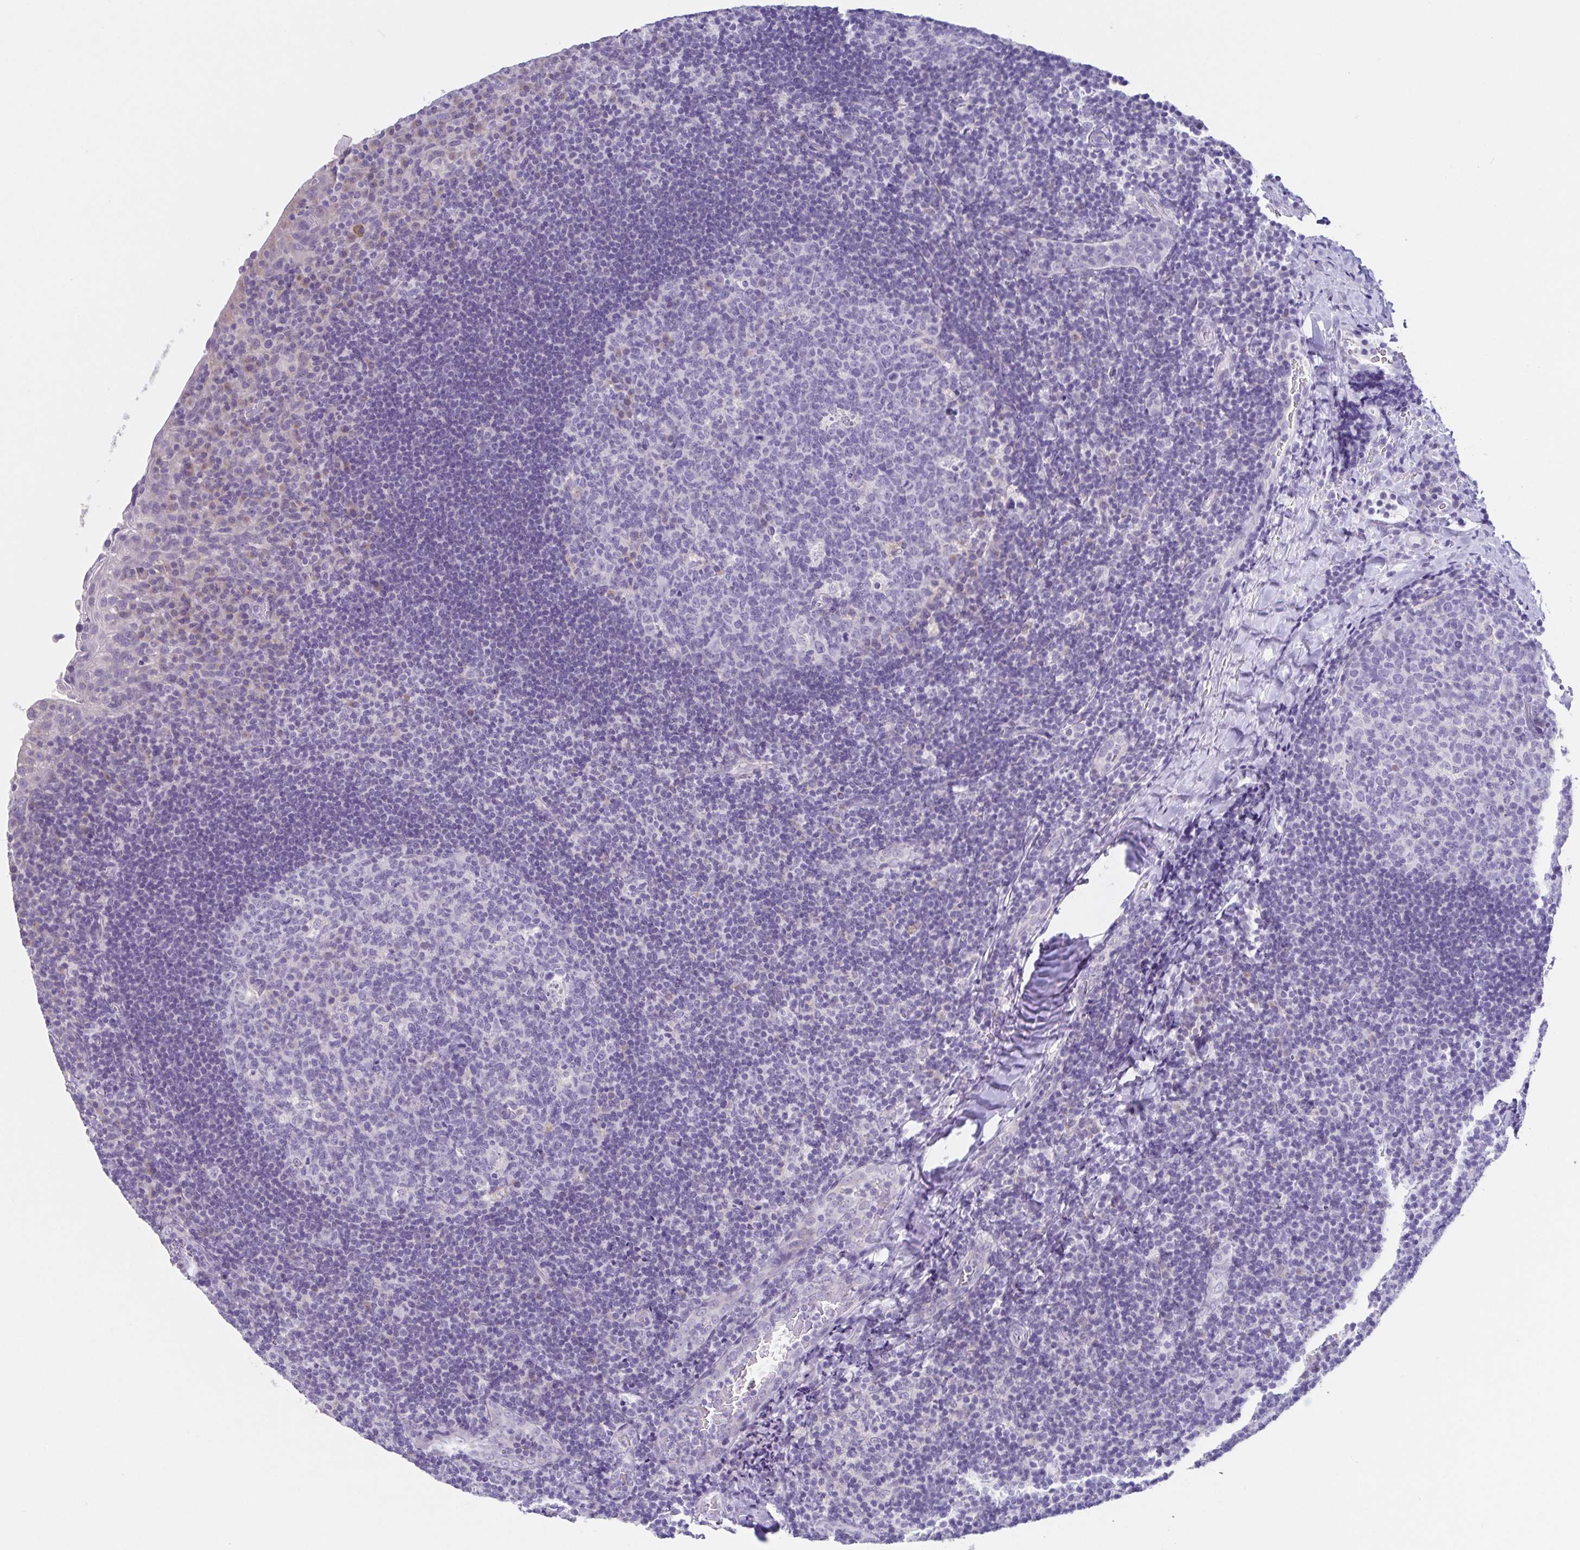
{"staining": {"intensity": "negative", "quantity": "none", "location": "none"}, "tissue": "tonsil", "cell_type": "Germinal center cells", "image_type": "normal", "snomed": [{"axis": "morphology", "description": "Normal tissue, NOS"}, {"axis": "topography", "description": "Tonsil"}], "caption": "High power microscopy photomicrograph of an immunohistochemistry (IHC) micrograph of normal tonsil, revealing no significant staining in germinal center cells.", "gene": "RDH11", "patient": {"sex": "male", "age": 17}}